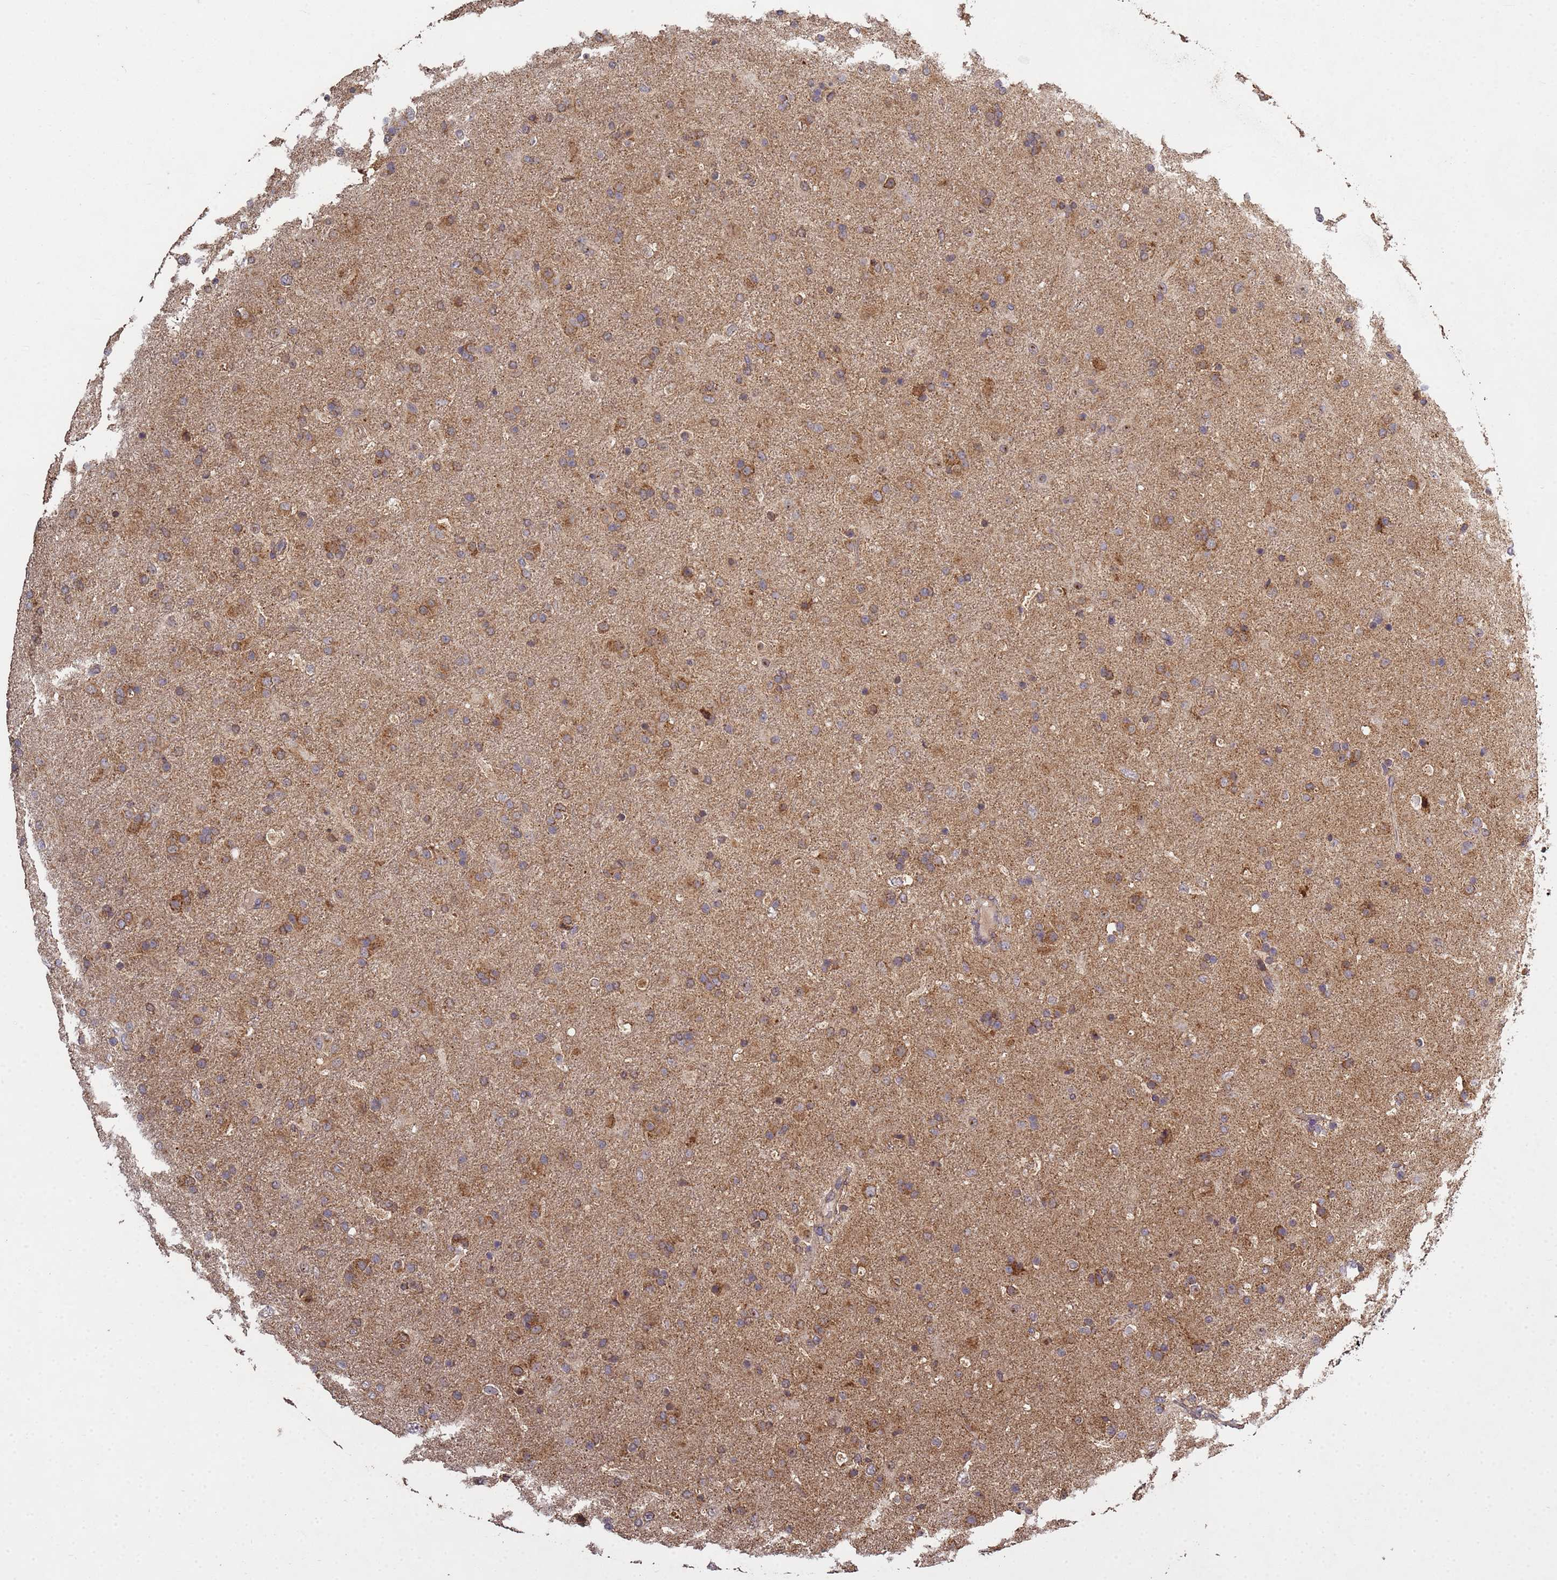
{"staining": {"intensity": "moderate", "quantity": "25%-75%", "location": "cytoplasmic/membranous"}, "tissue": "glioma", "cell_type": "Tumor cells", "image_type": "cancer", "snomed": [{"axis": "morphology", "description": "Glioma, malignant, Low grade"}, {"axis": "topography", "description": "Brain"}], "caption": "Moderate cytoplasmic/membranous staining is present in about 25%-75% of tumor cells in malignant low-grade glioma.", "gene": "P2RX7", "patient": {"sex": "male", "age": 65}}